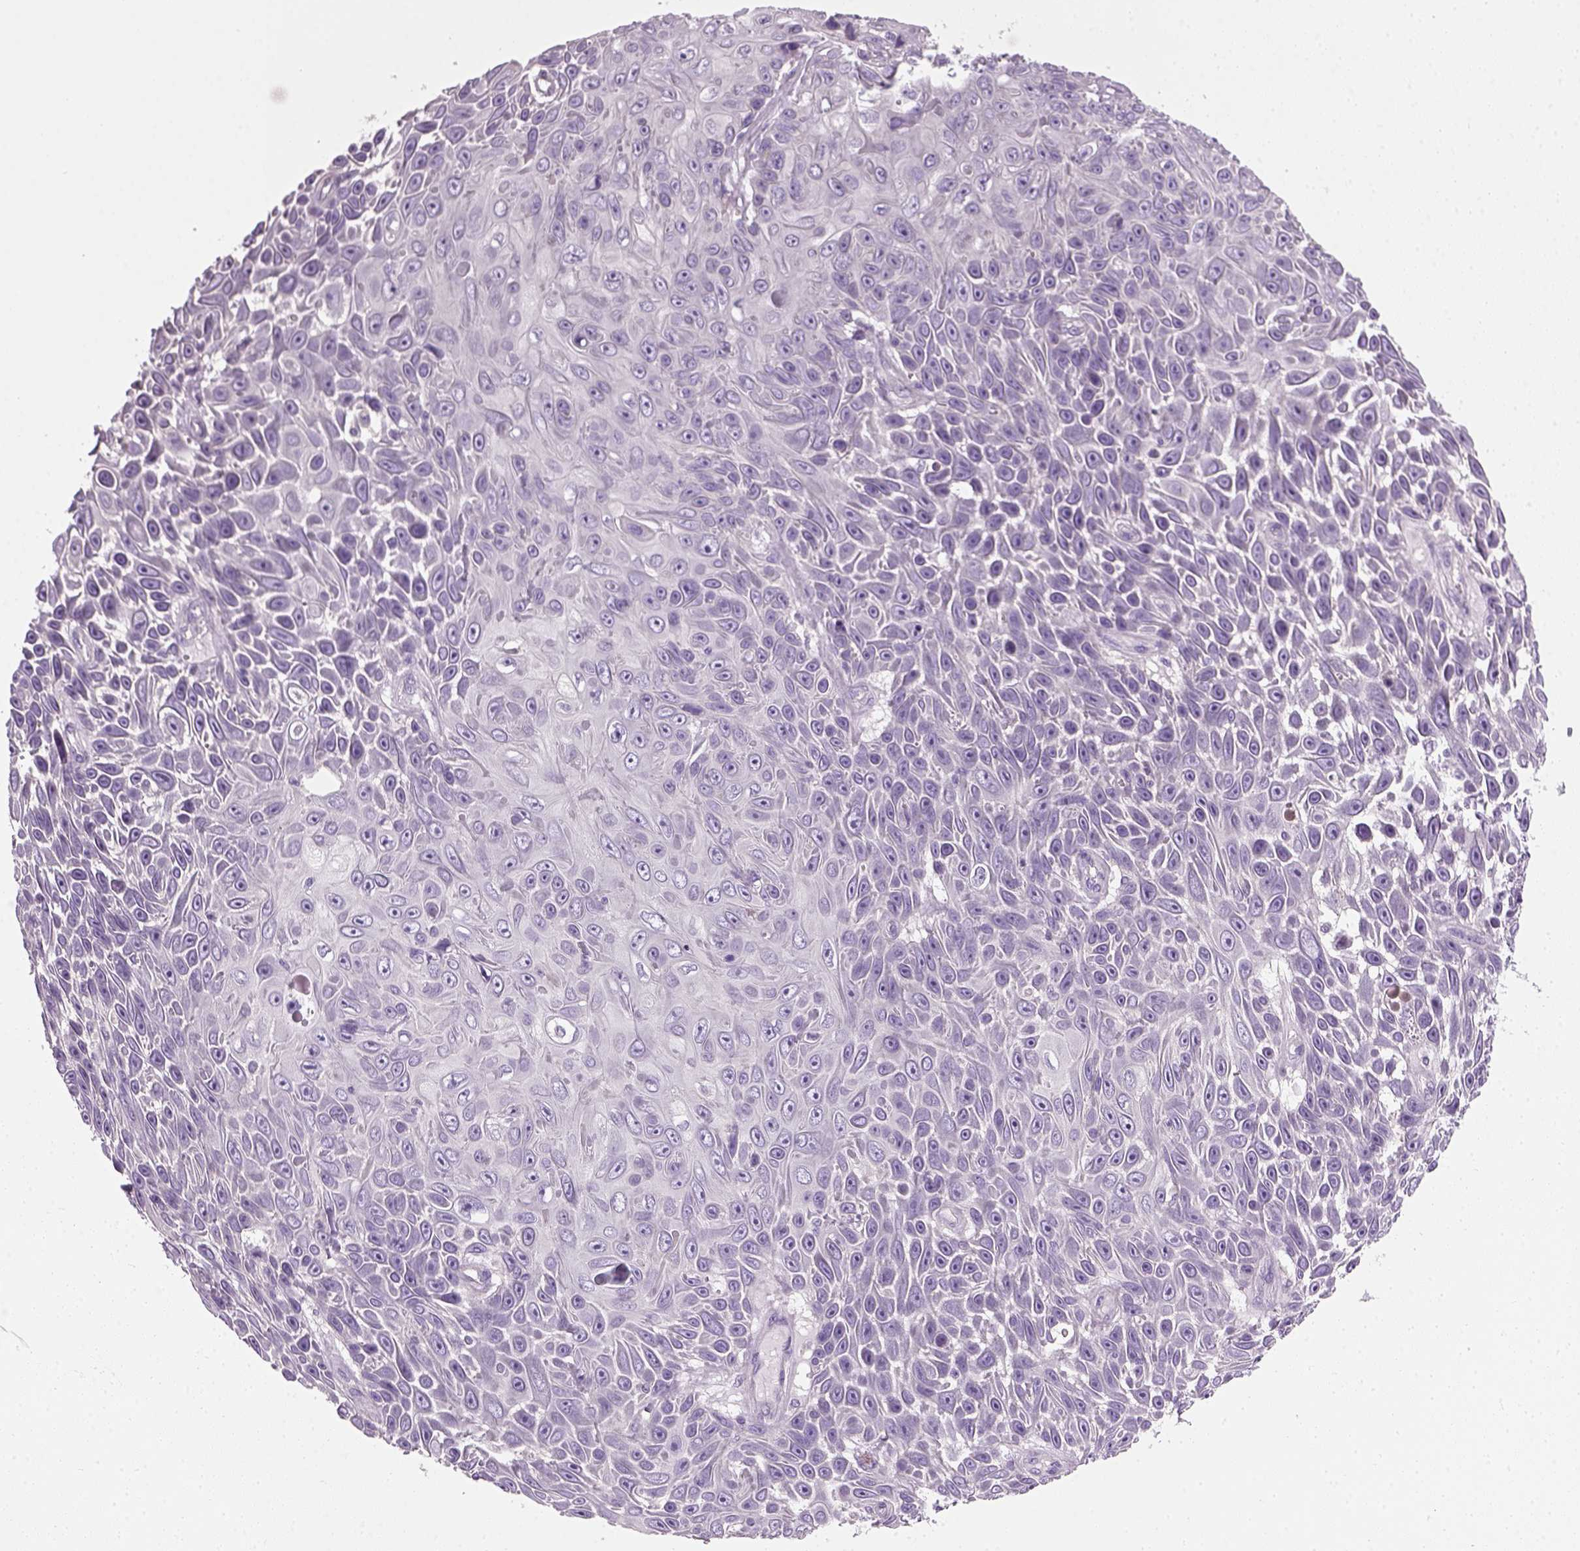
{"staining": {"intensity": "negative", "quantity": "none", "location": "none"}, "tissue": "skin cancer", "cell_type": "Tumor cells", "image_type": "cancer", "snomed": [{"axis": "morphology", "description": "Squamous cell carcinoma, NOS"}, {"axis": "topography", "description": "Skin"}], "caption": "Histopathology image shows no significant protein staining in tumor cells of skin cancer (squamous cell carcinoma).", "gene": "ELOVL3", "patient": {"sex": "male", "age": 82}}